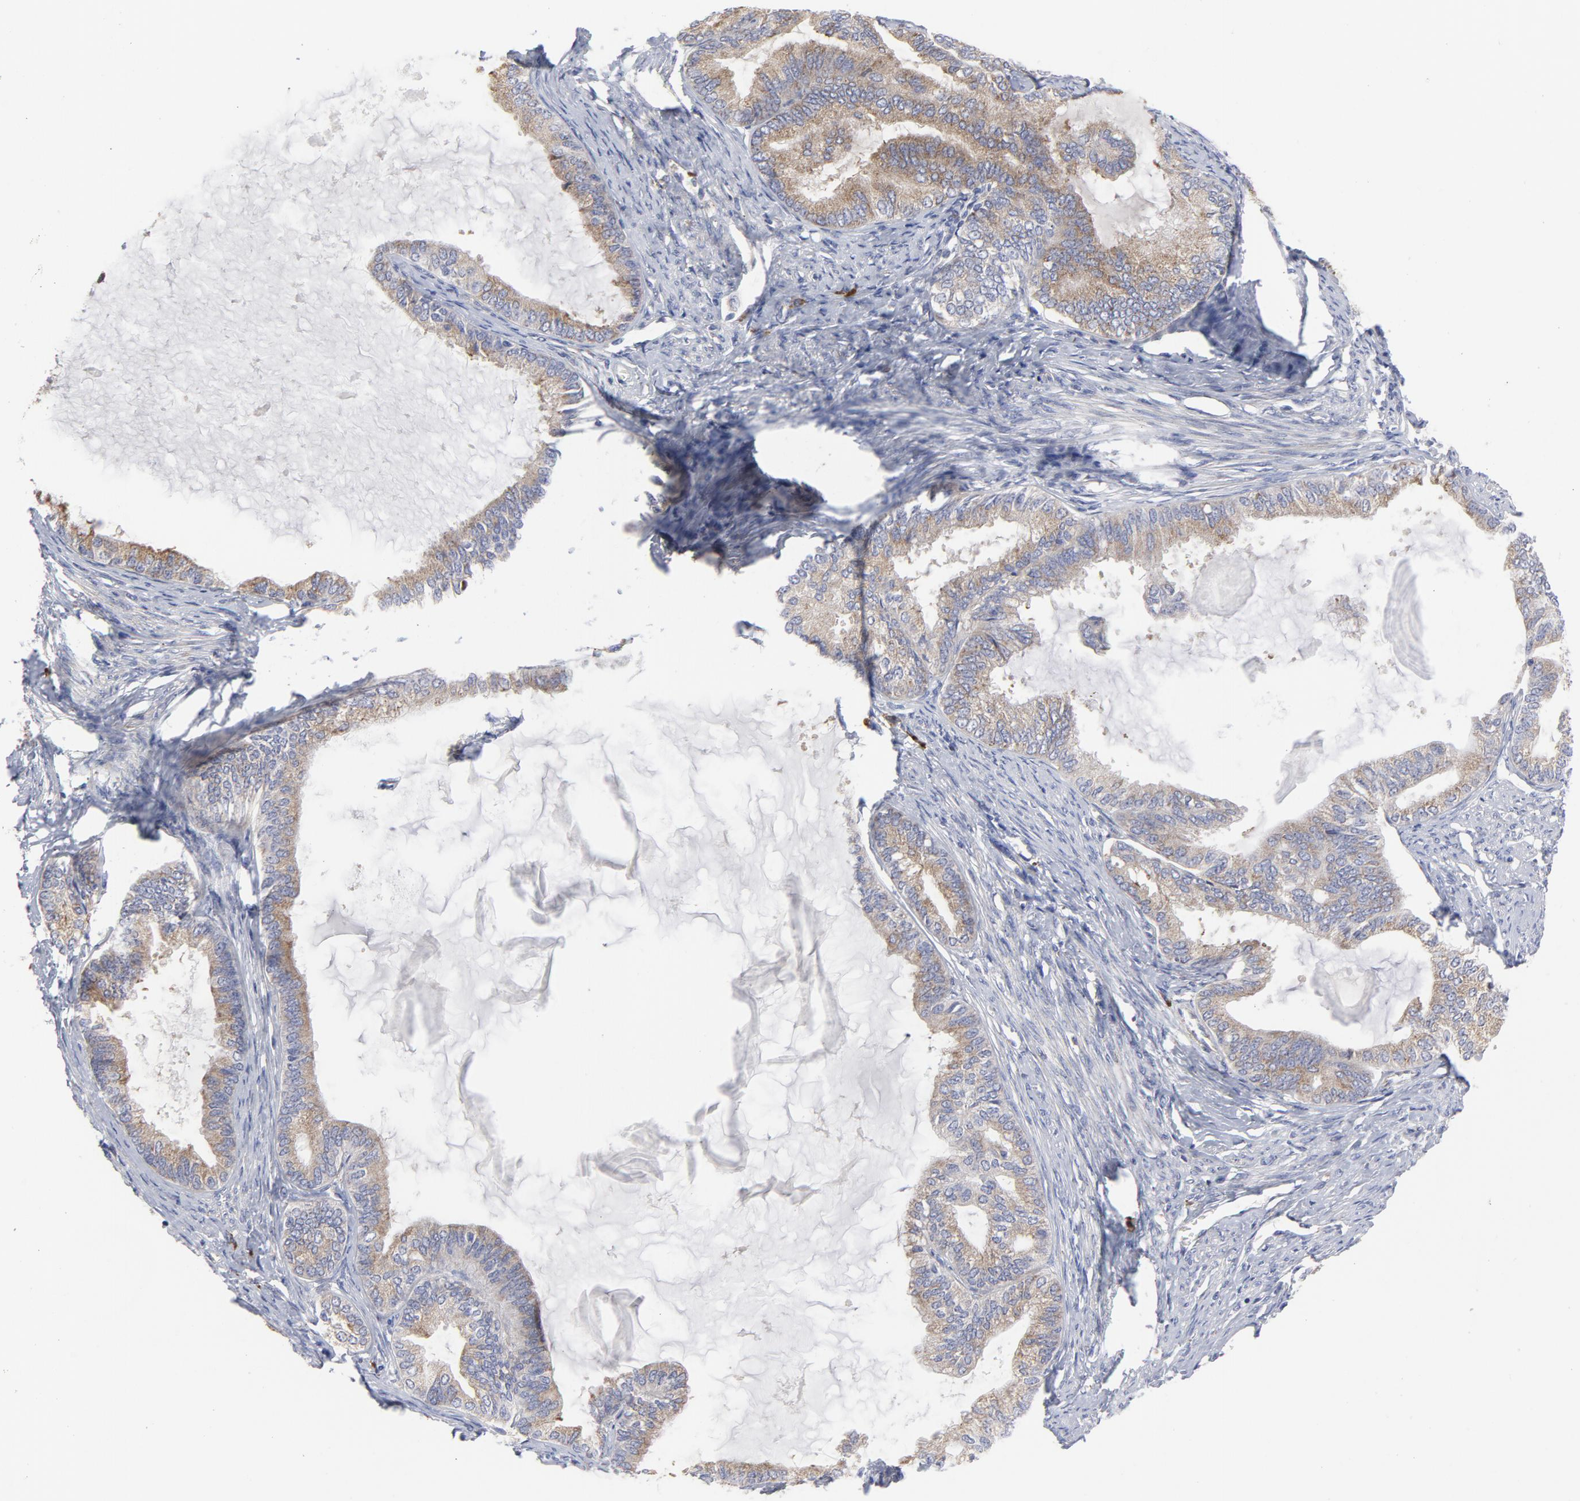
{"staining": {"intensity": "weak", "quantity": ">75%", "location": "cytoplasmic/membranous"}, "tissue": "endometrial cancer", "cell_type": "Tumor cells", "image_type": "cancer", "snomed": [{"axis": "morphology", "description": "Adenocarcinoma, NOS"}, {"axis": "topography", "description": "Endometrium"}], "caption": "This is a photomicrograph of immunohistochemistry staining of endometrial cancer (adenocarcinoma), which shows weak staining in the cytoplasmic/membranous of tumor cells.", "gene": "RAPGEF3", "patient": {"sex": "female", "age": 86}}